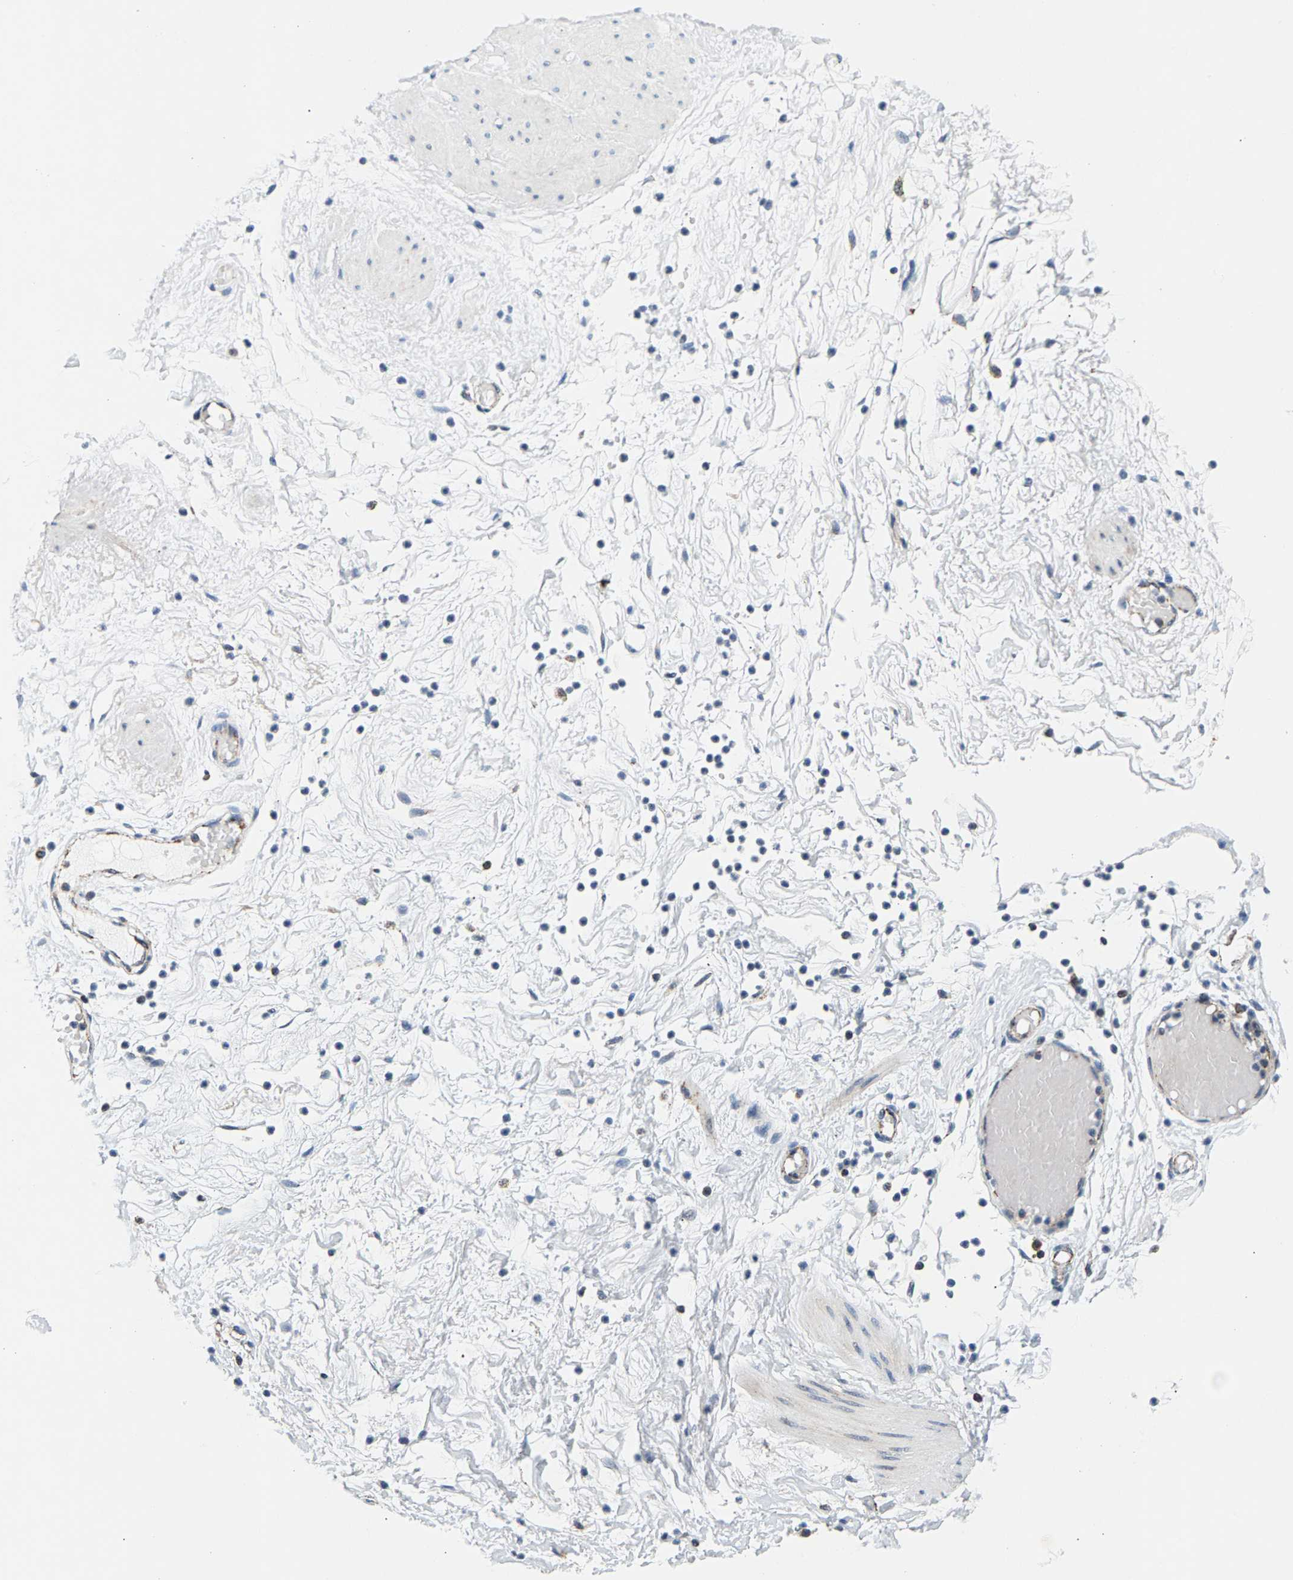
{"staining": {"intensity": "weak", "quantity": ">75%", "location": "cytoplasmic/membranous"}, "tissue": "adipose tissue", "cell_type": "Adipocytes", "image_type": "normal", "snomed": [{"axis": "morphology", "description": "Normal tissue, NOS"}, {"axis": "topography", "description": "Soft tissue"}, {"axis": "topography", "description": "Vascular tissue"}], "caption": "This image displays immunohistochemistry (IHC) staining of unremarkable human adipose tissue, with low weak cytoplasmic/membranous expression in about >75% of adipocytes.", "gene": "PDE1A", "patient": {"sex": "female", "age": 35}}